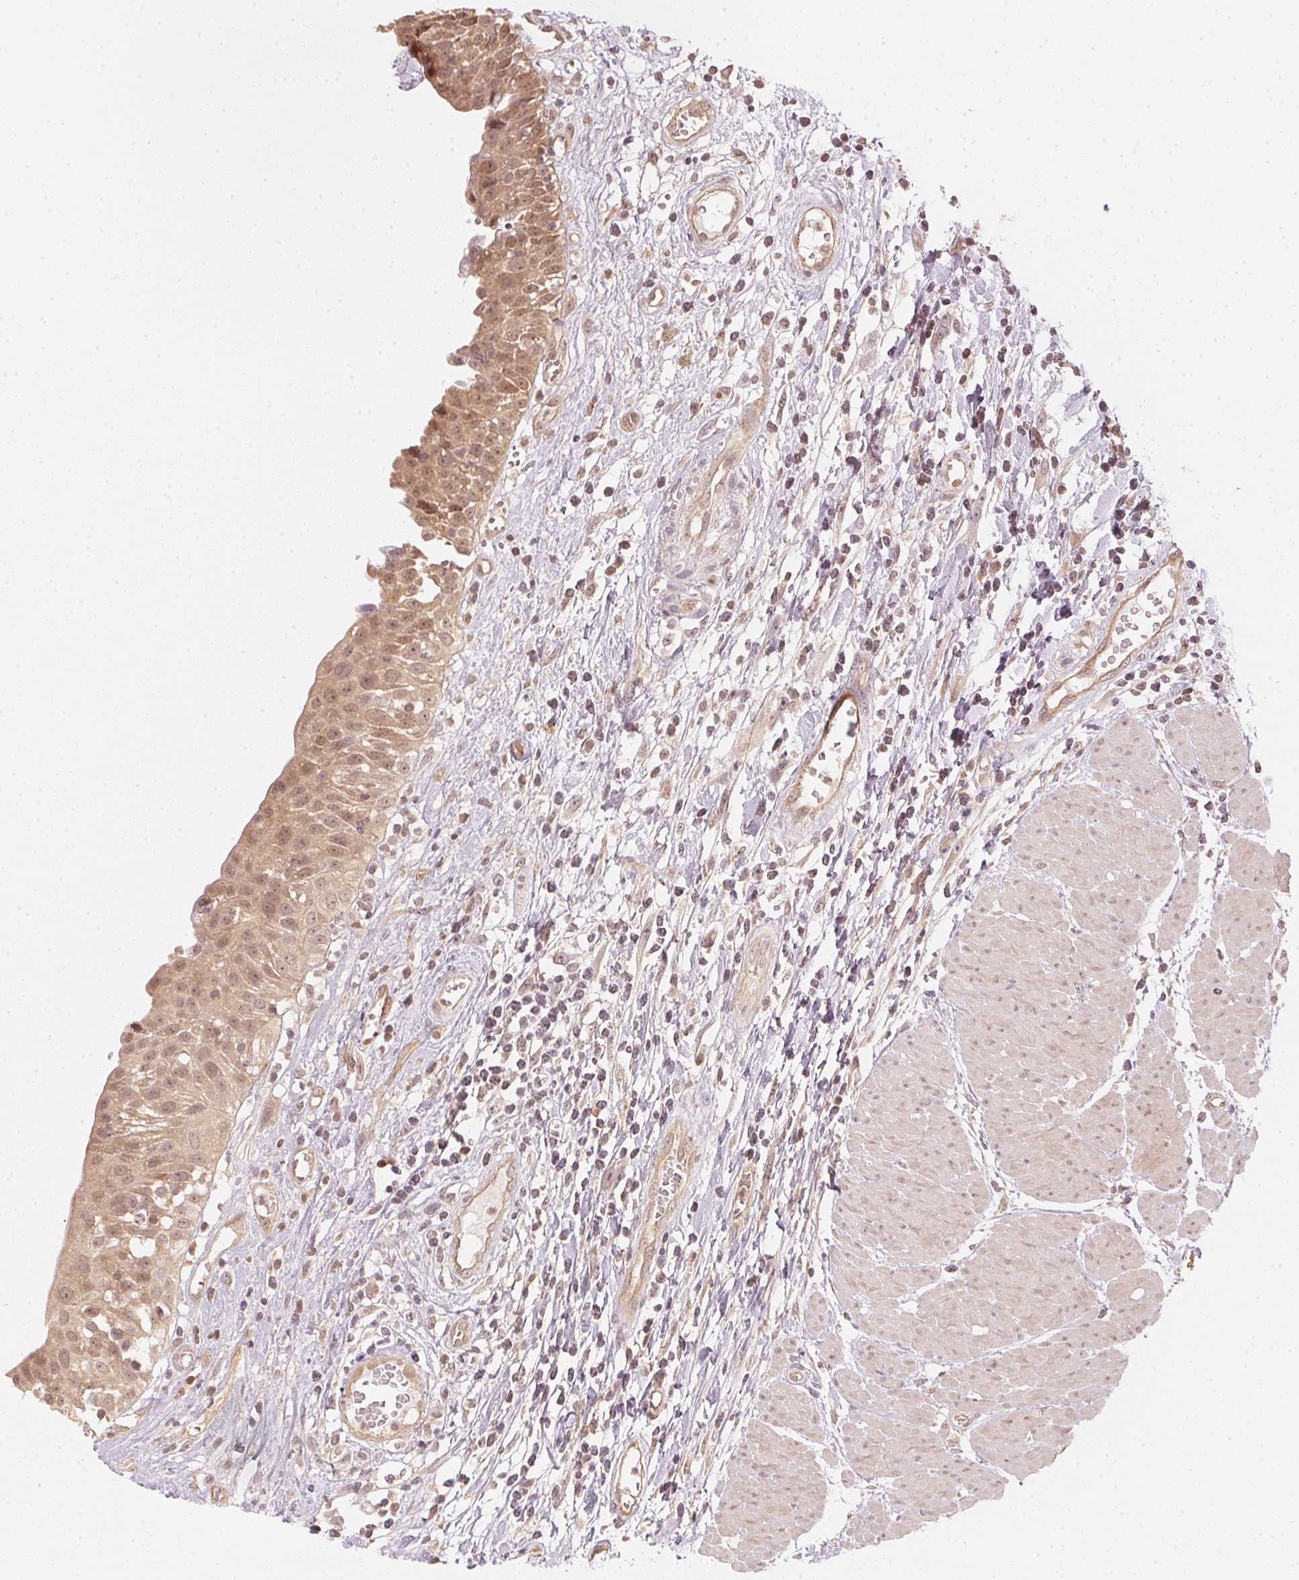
{"staining": {"intensity": "moderate", "quantity": ">75%", "location": "cytoplasmic/membranous,nuclear"}, "tissue": "urinary bladder", "cell_type": "Urothelial cells", "image_type": "normal", "snomed": [{"axis": "morphology", "description": "Normal tissue, NOS"}, {"axis": "topography", "description": "Urinary bladder"}], "caption": "A photomicrograph of human urinary bladder stained for a protein displays moderate cytoplasmic/membranous,nuclear brown staining in urothelial cells. The protein is shown in brown color, while the nuclei are stained blue.", "gene": "UBE2L3", "patient": {"sex": "male", "age": 64}}